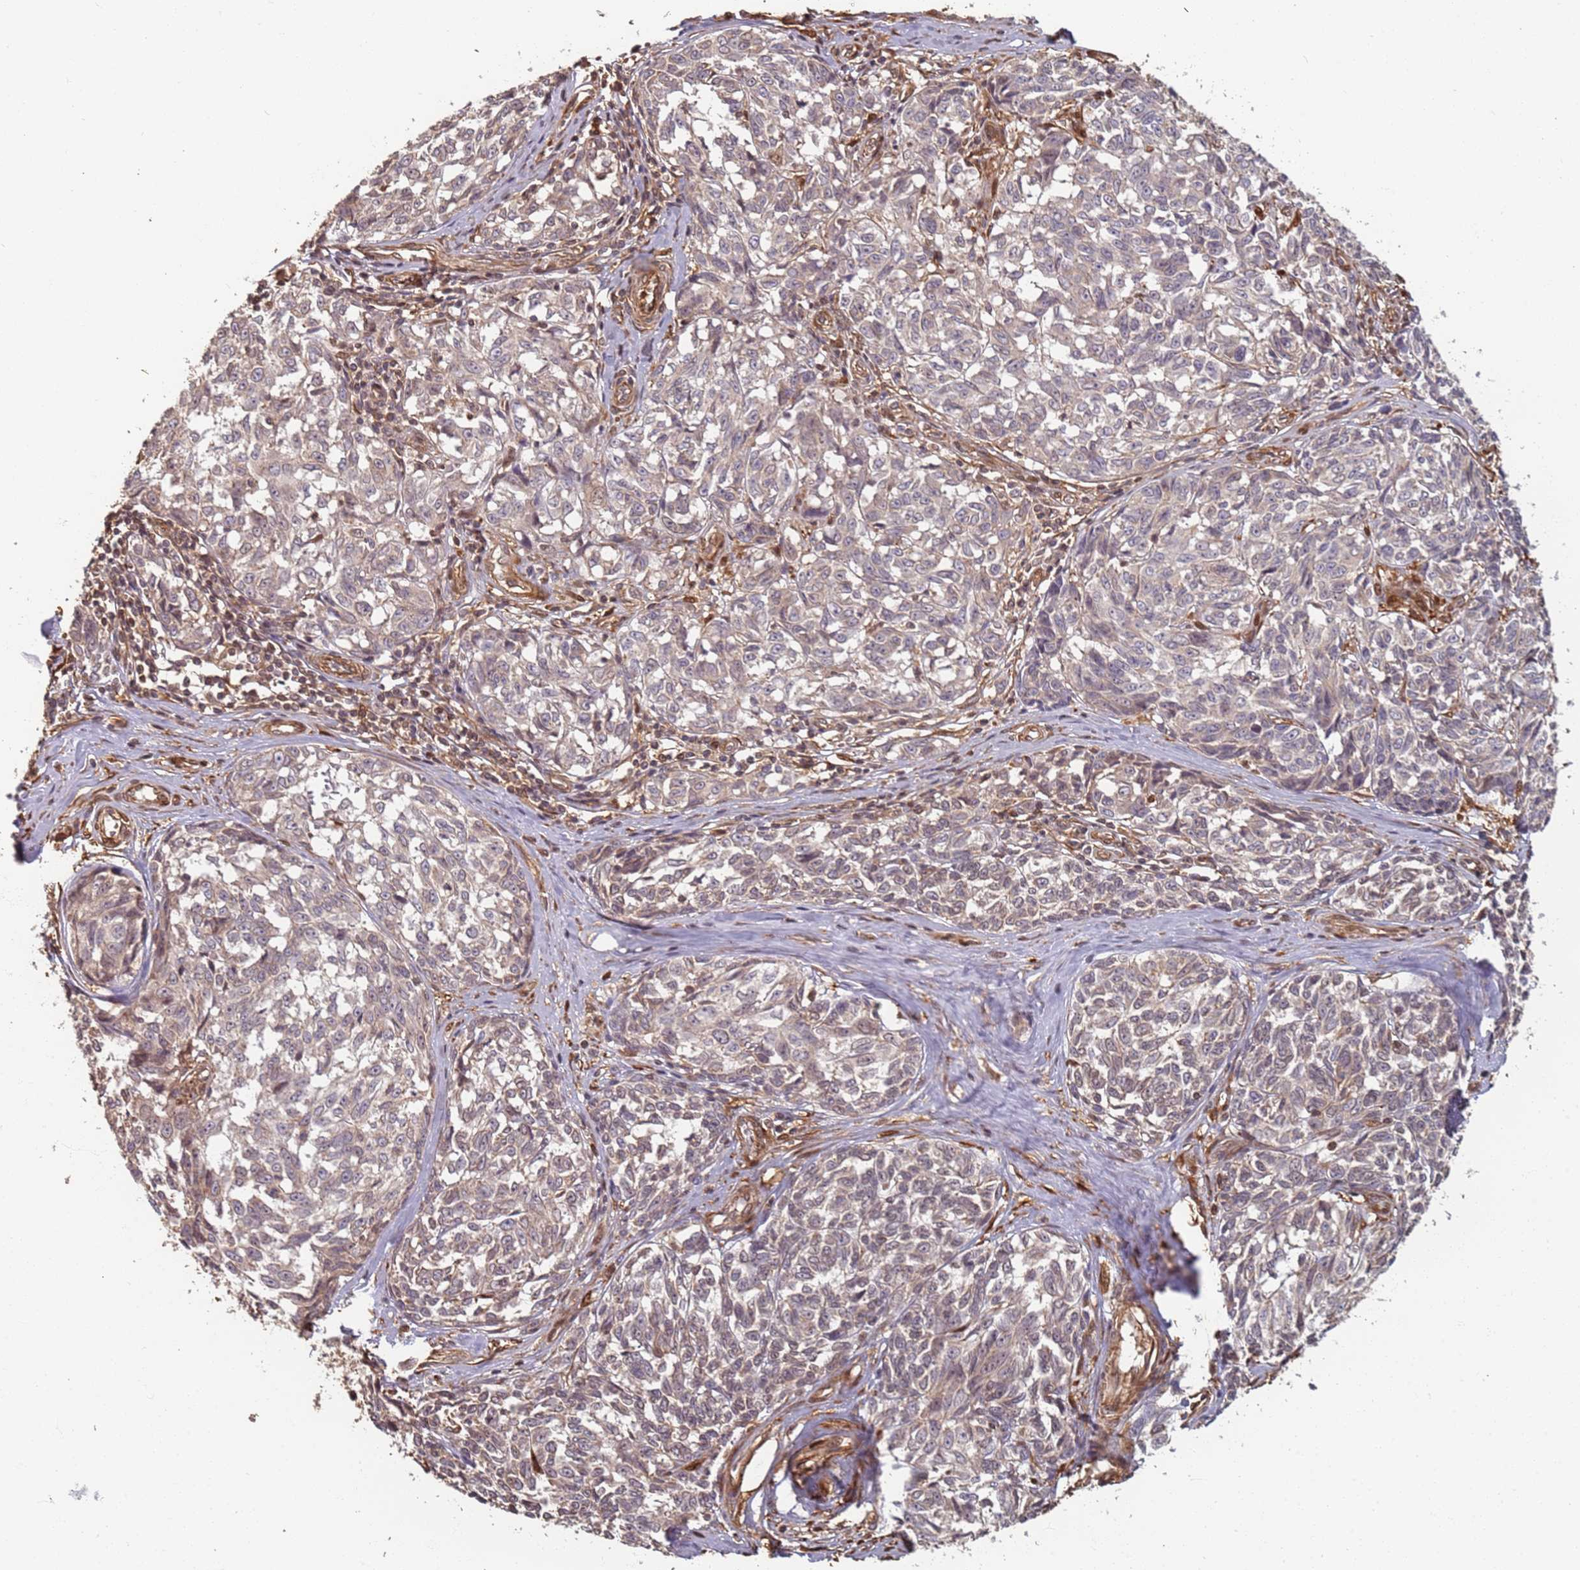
{"staining": {"intensity": "weak", "quantity": "<25%", "location": "cytoplasmic/membranous"}, "tissue": "melanoma", "cell_type": "Tumor cells", "image_type": "cancer", "snomed": [{"axis": "morphology", "description": "Normal tissue, NOS"}, {"axis": "morphology", "description": "Malignant melanoma, NOS"}, {"axis": "topography", "description": "Skin"}], "caption": "Human melanoma stained for a protein using immunohistochemistry (IHC) exhibits no expression in tumor cells.", "gene": "SDCCAG8", "patient": {"sex": "female", "age": 64}}